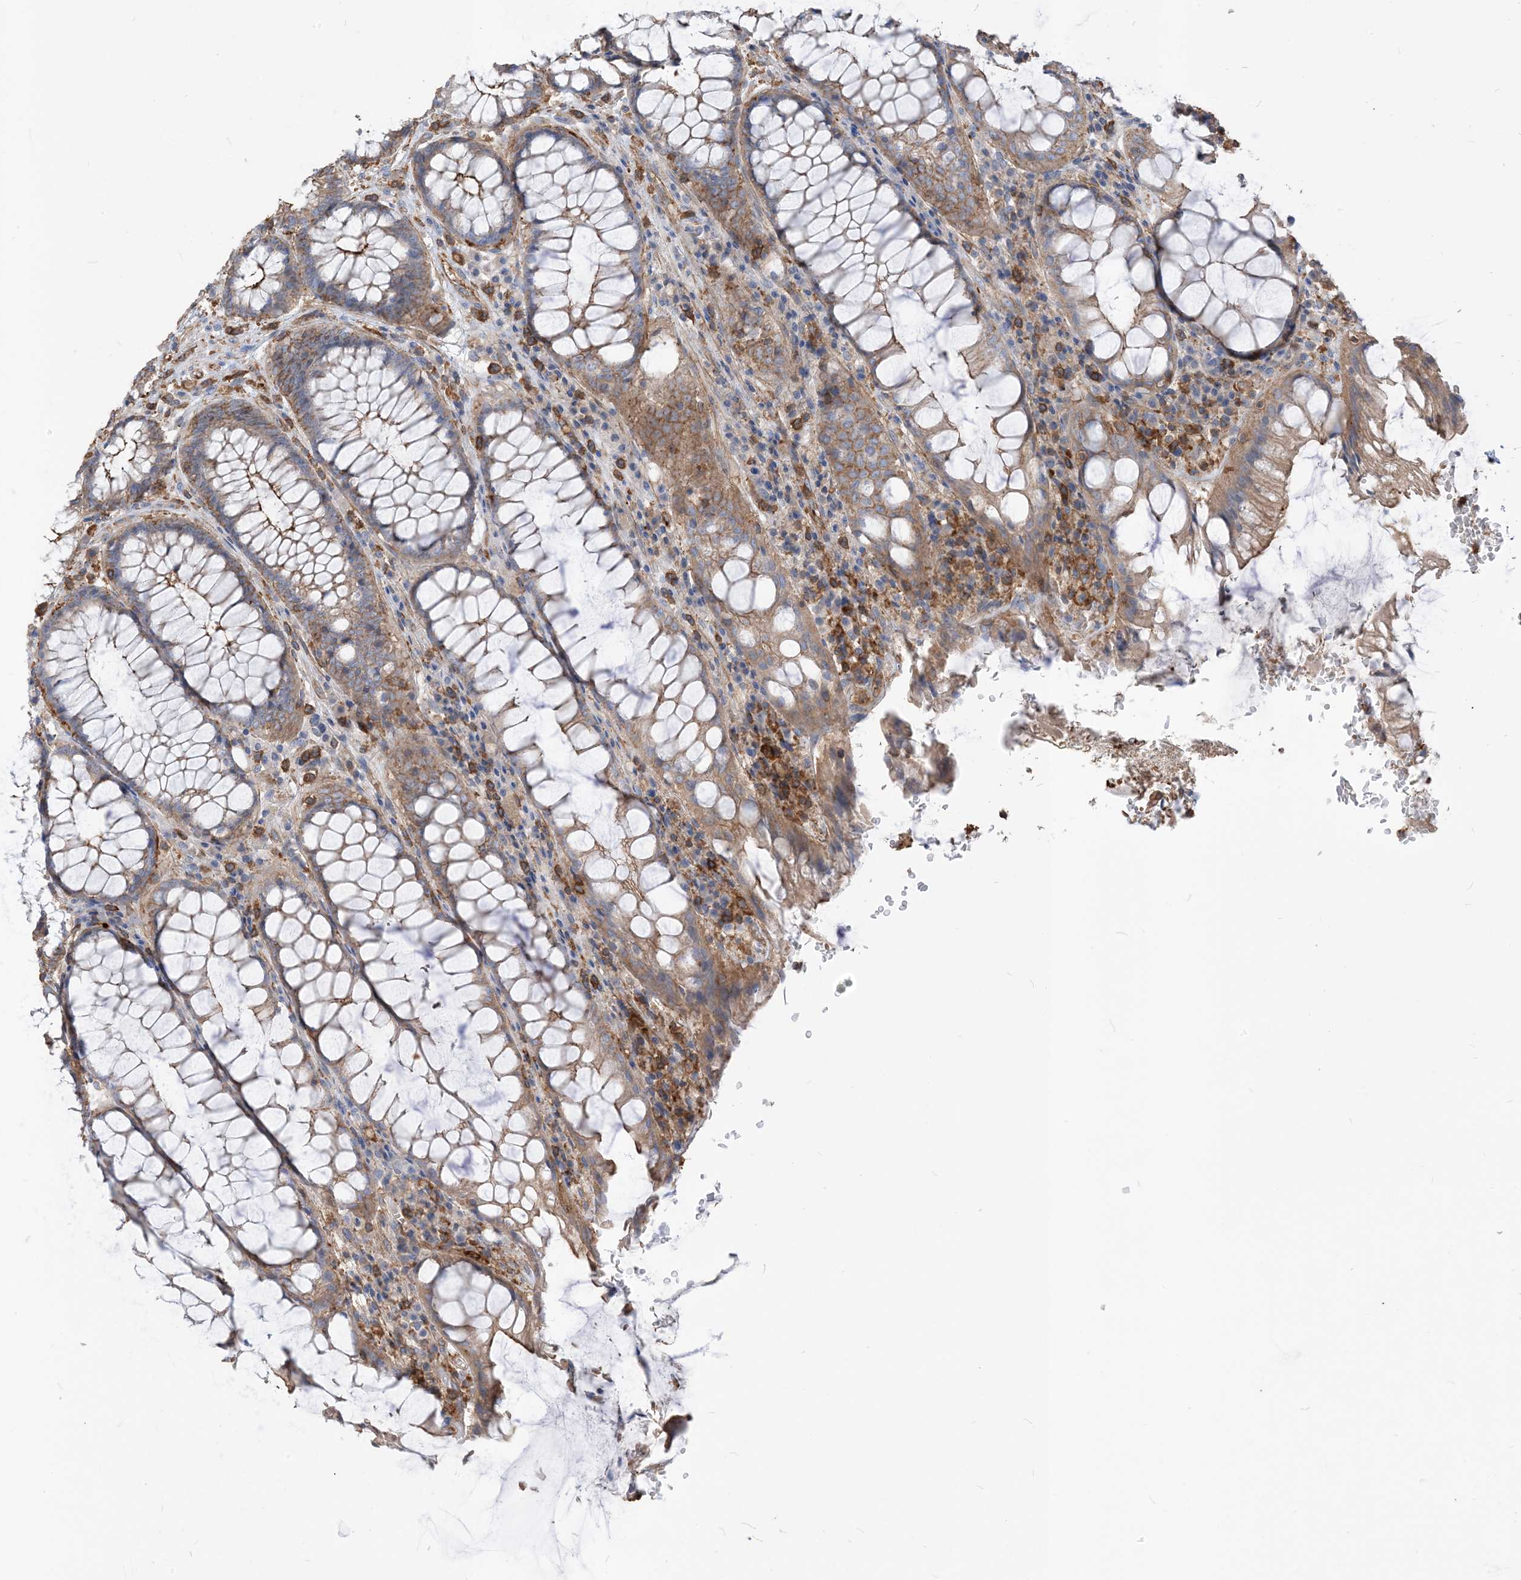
{"staining": {"intensity": "moderate", "quantity": "25%-75%", "location": "cytoplasmic/membranous"}, "tissue": "rectum", "cell_type": "Glandular cells", "image_type": "normal", "snomed": [{"axis": "morphology", "description": "Normal tissue, NOS"}, {"axis": "topography", "description": "Rectum"}], "caption": "A photomicrograph of rectum stained for a protein exhibits moderate cytoplasmic/membranous brown staining in glandular cells. (brown staining indicates protein expression, while blue staining denotes nuclei).", "gene": "PARVG", "patient": {"sex": "male", "age": 64}}